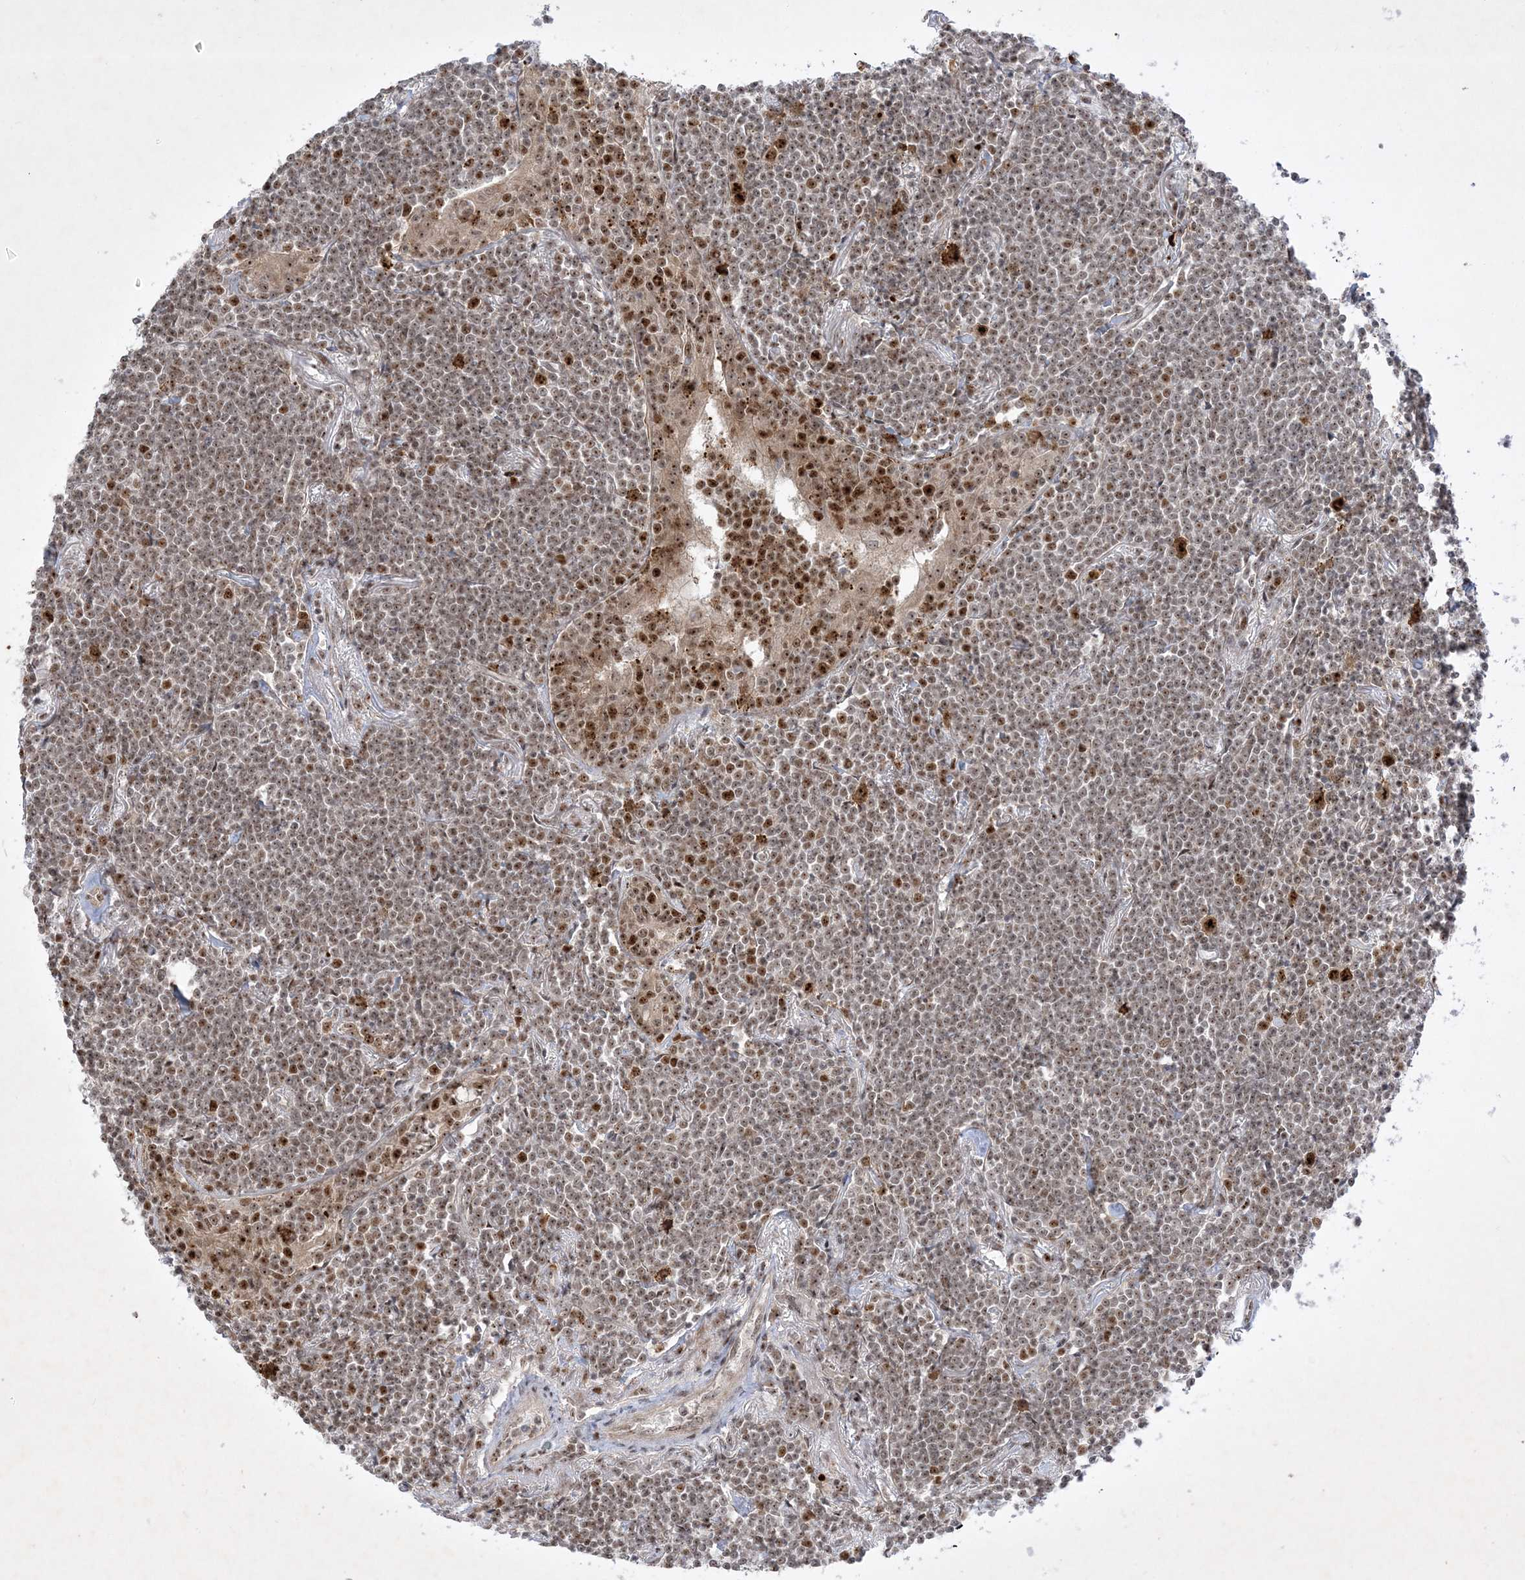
{"staining": {"intensity": "moderate", "quantity": ">75%", "location": "nuclear"}, "tissue": "lymphoma", "cell_type": "Tumor cells", "image_type": "cancer", "snomed": [{"axis": "morphology", "description": "Malignant lymphoma, non-Hodgkin's type, Low grade"}, {"axis": "topography", "description": "Lung"}], "caption": "This histopathology image demonstrates immunohistochemistry staining of human malignant lymphoma, non-Hodgkin's type (low-grade), with medium moderate nuclear expression in about >75% of tumor cells.", "gene": "NPM3", "patient": {"sex": "female", "age": 71}}